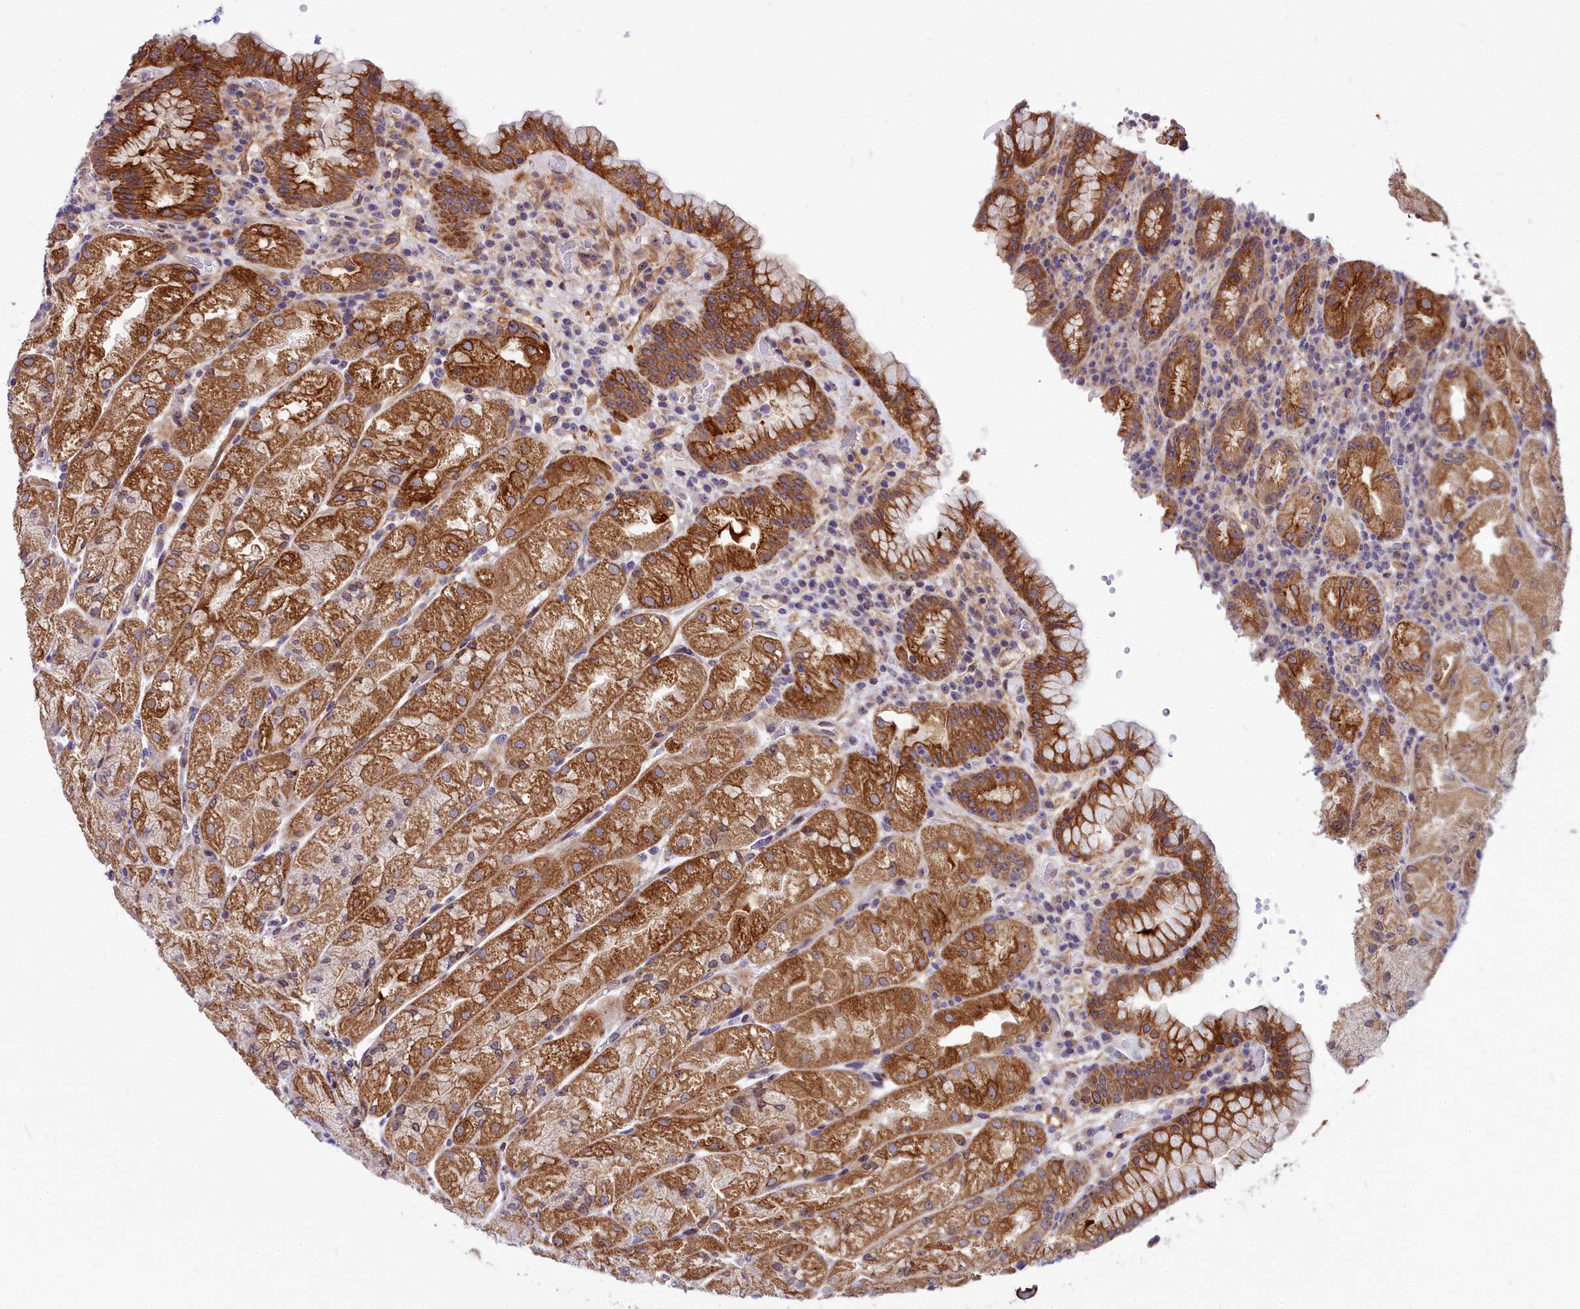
{"staining": {"intensity": "strong", "quantity": "25%-75%", "location": "cytoplasmic/membranous,nuclear"}, "tissue": "stomach", "cell_type": "Glandular cells", "image_type": "normal", "snomed": [{"axis": "morphology", "description": "Normal tissue, NOS"}, {"axis": "topography", "description": "Stomach, upper"}], "caption": "Strong cytoplasmic/membranous,nuclear protein staining is identified in about 25%-75% of glandular cells in stomach.", "gene": "ABCB8", "patient": {"sex": "male", "age": 52}}